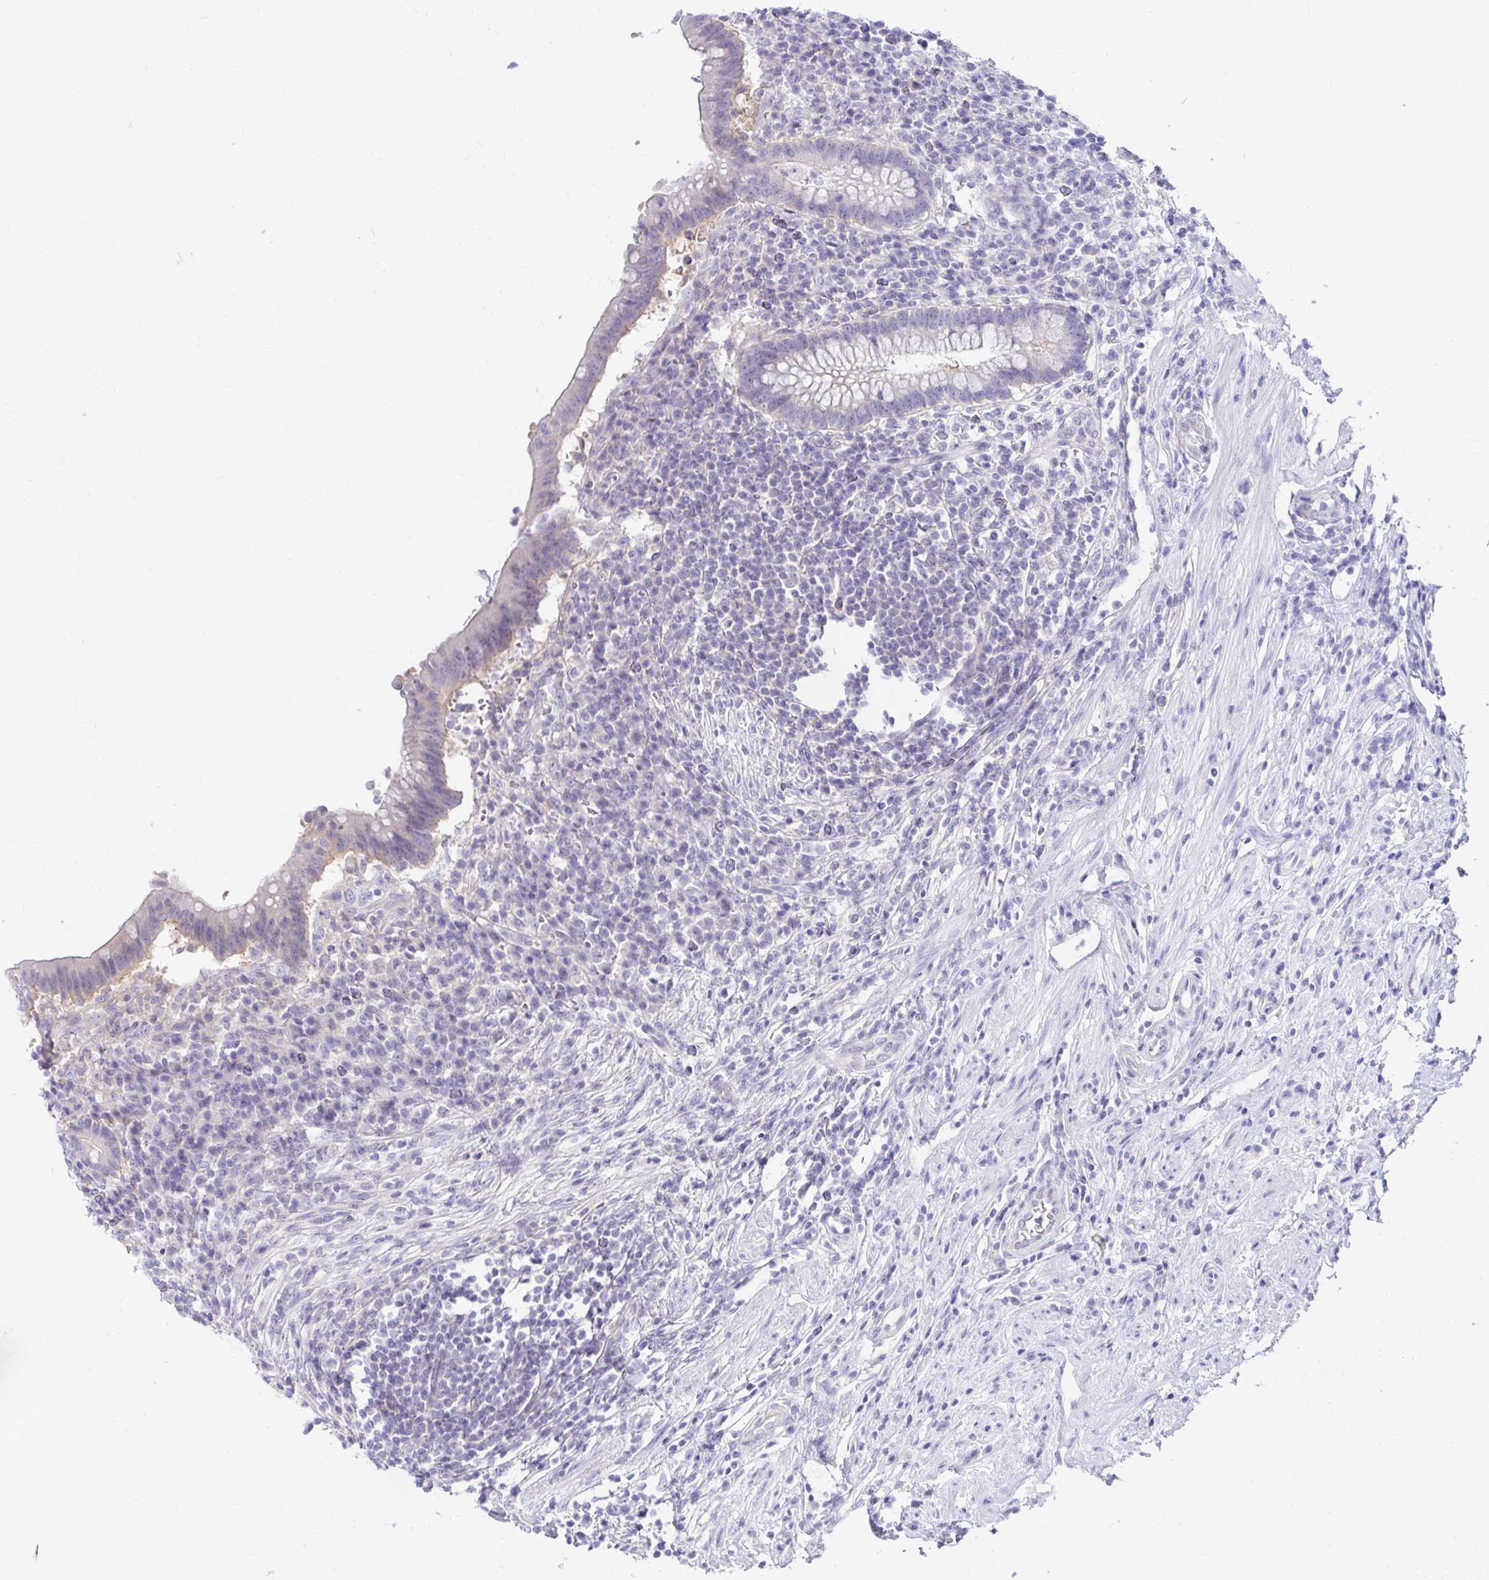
{"staining": {"intensity": "weak", "quantity": "<25%", "location": "cytoplasmic/membranous"}, "tissue": "appendix", "cell_type": "Glandular cells", "image_type": "normal", "snomed": [{"axis": "morphology", "description": "Normal tissue, NOS"}, {"axis": "topography", "description": "Appendix"}], "caption": "Glandular cells show no significant positivity in benign appendix. (DAB immunohistochemistry (IHC), high magnification).", "gene": "C19orf81", "patient": {"sex": "female", "age": 56}}